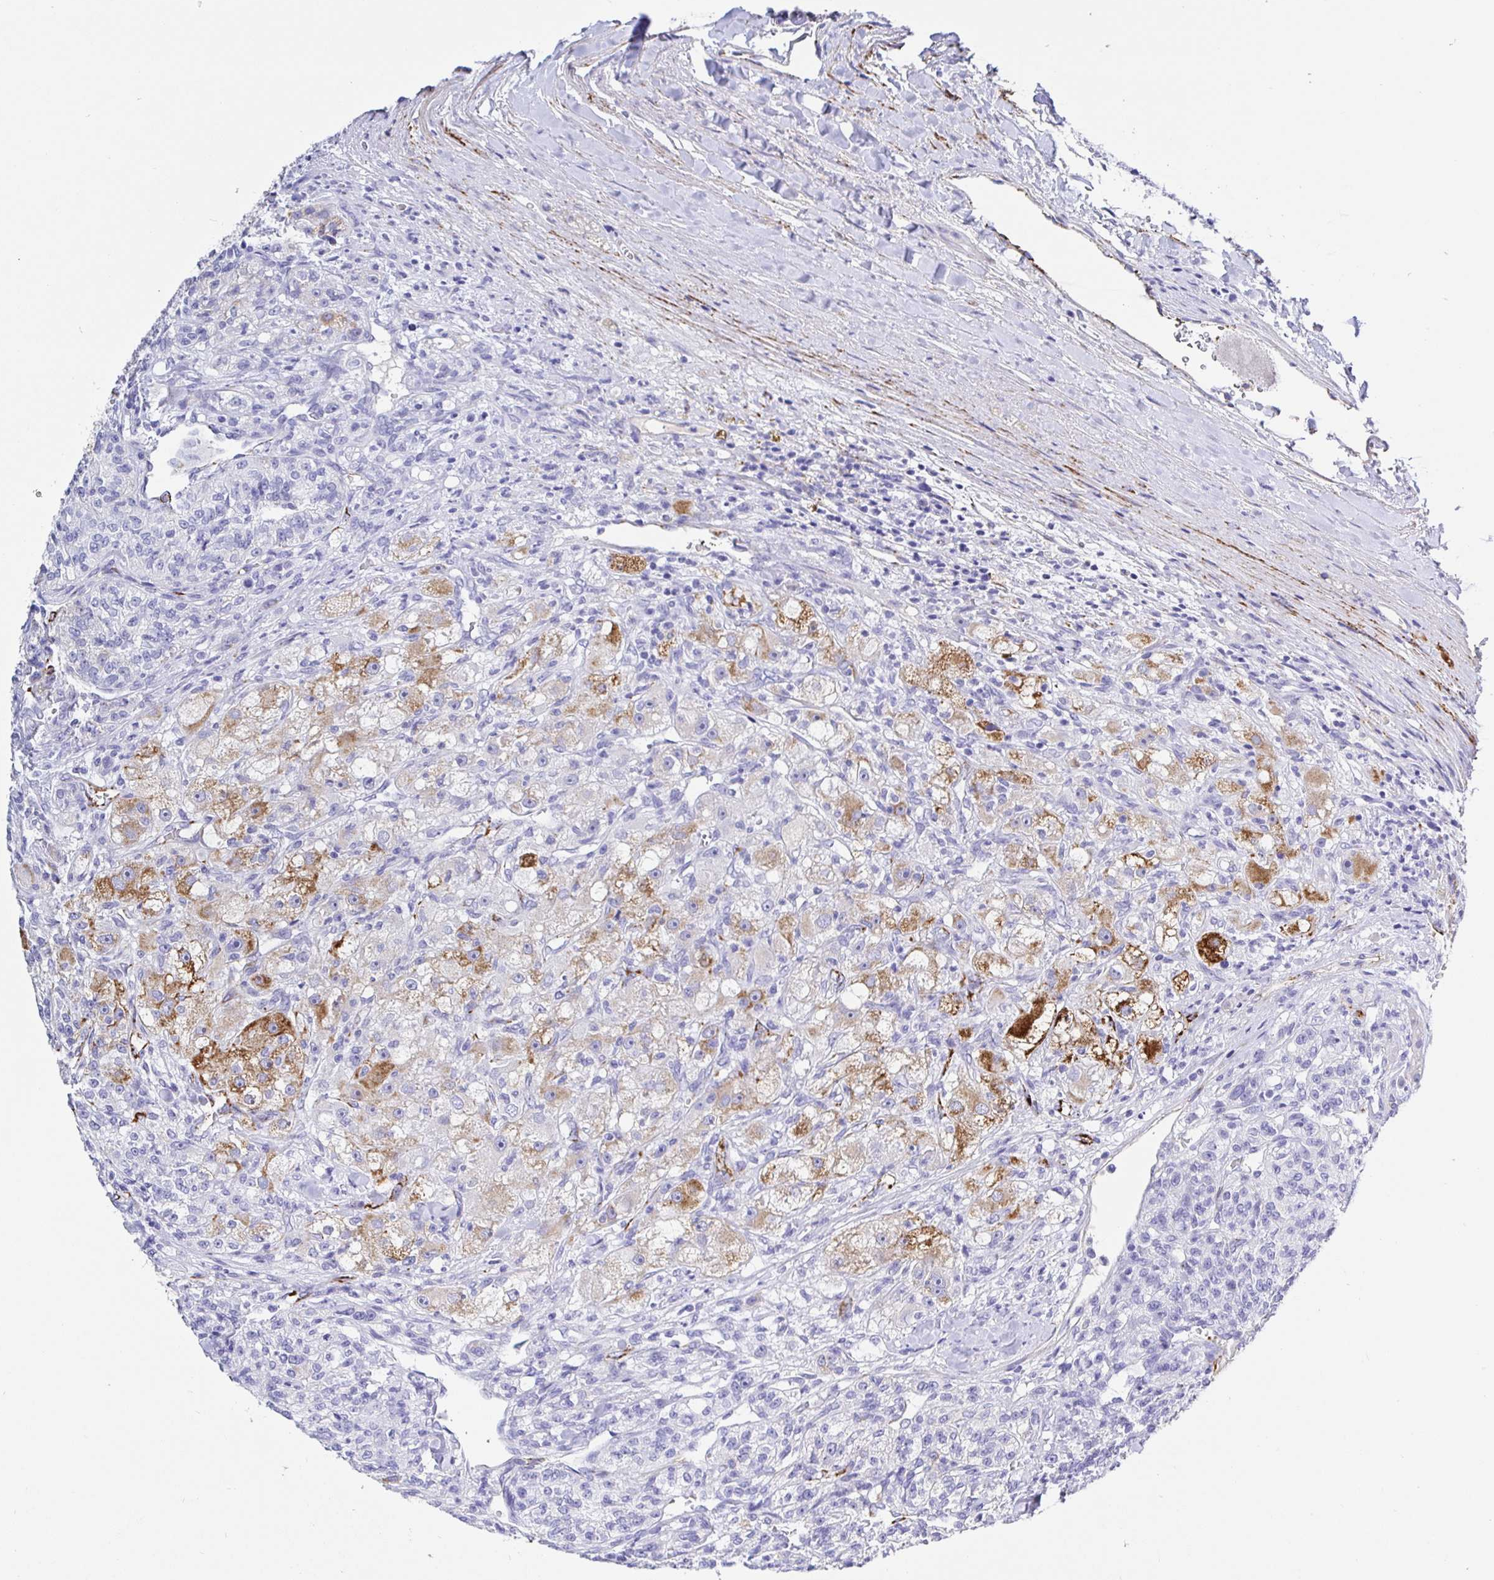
{"staining": {"intensity": "moderate", "quantity": "<25%", "location": "cytoplasmic/membranous"}, "tissue": "renal cancer", "cell_type": "Tumor cells", "image_type": "cancer", "snomed": [{"axis": "morphology", "description": "Adenocarcinoma, NOS"}, {"axis": "topography", "description": "Kidney"}], "caption": "DAB (3,3'-diaminobenzidine) immunohistochemical staining of adenocarcinoma (renal) displays moderate cytoplasmic/membranous protein staining in about <25% of tumor cells. The protein is stained brown, and the nuclei are stained in blue (DAB IHC with brightfield microscopy, high magnification).", "gene": "MAOA", "patient": {"sex": "female", "age": 63}}